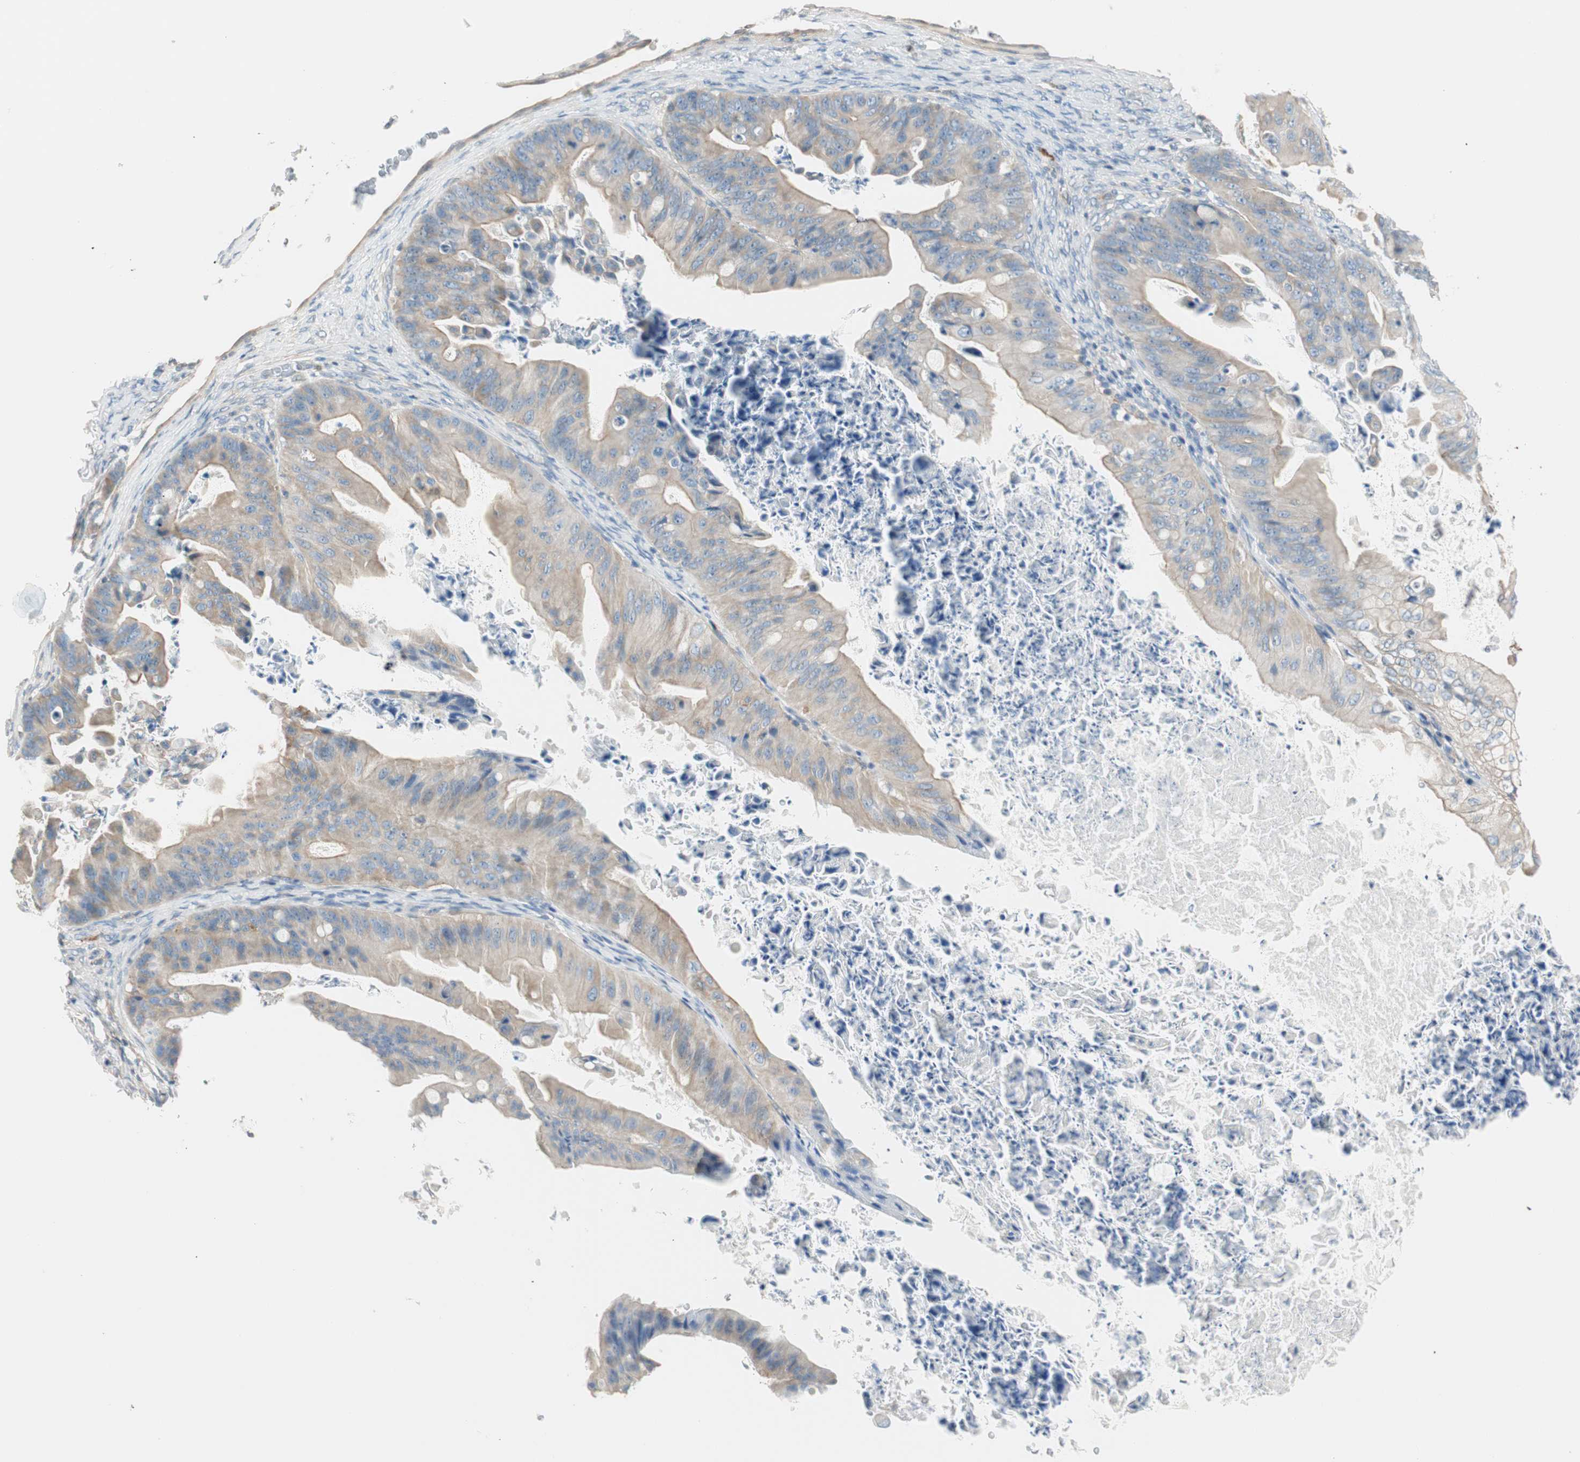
{"staining": {"intensity": "weak", "quantity": ">75%", "location": "cytoplasmic/membranous"}, "tissue": "ovarian cancer", "cell_type": "Tumor cells", "image_type": "cancer", "snomed": [{"axis": "morphology", "description": "Cystadenocarcinoma, mucinous, NOS"}, {"axis": "topography", "description": "Ovary"}], "caption": "Immunohistochemistry (IHC) micrograph of human ovarian cancer stained for a protein (brown), which exhibits low levels of weak cytoplasmic/membranous staining in approximately >75% of tumor cells.", "gene": "CDK3", "patient": {"sex": "female", "age": 37}}